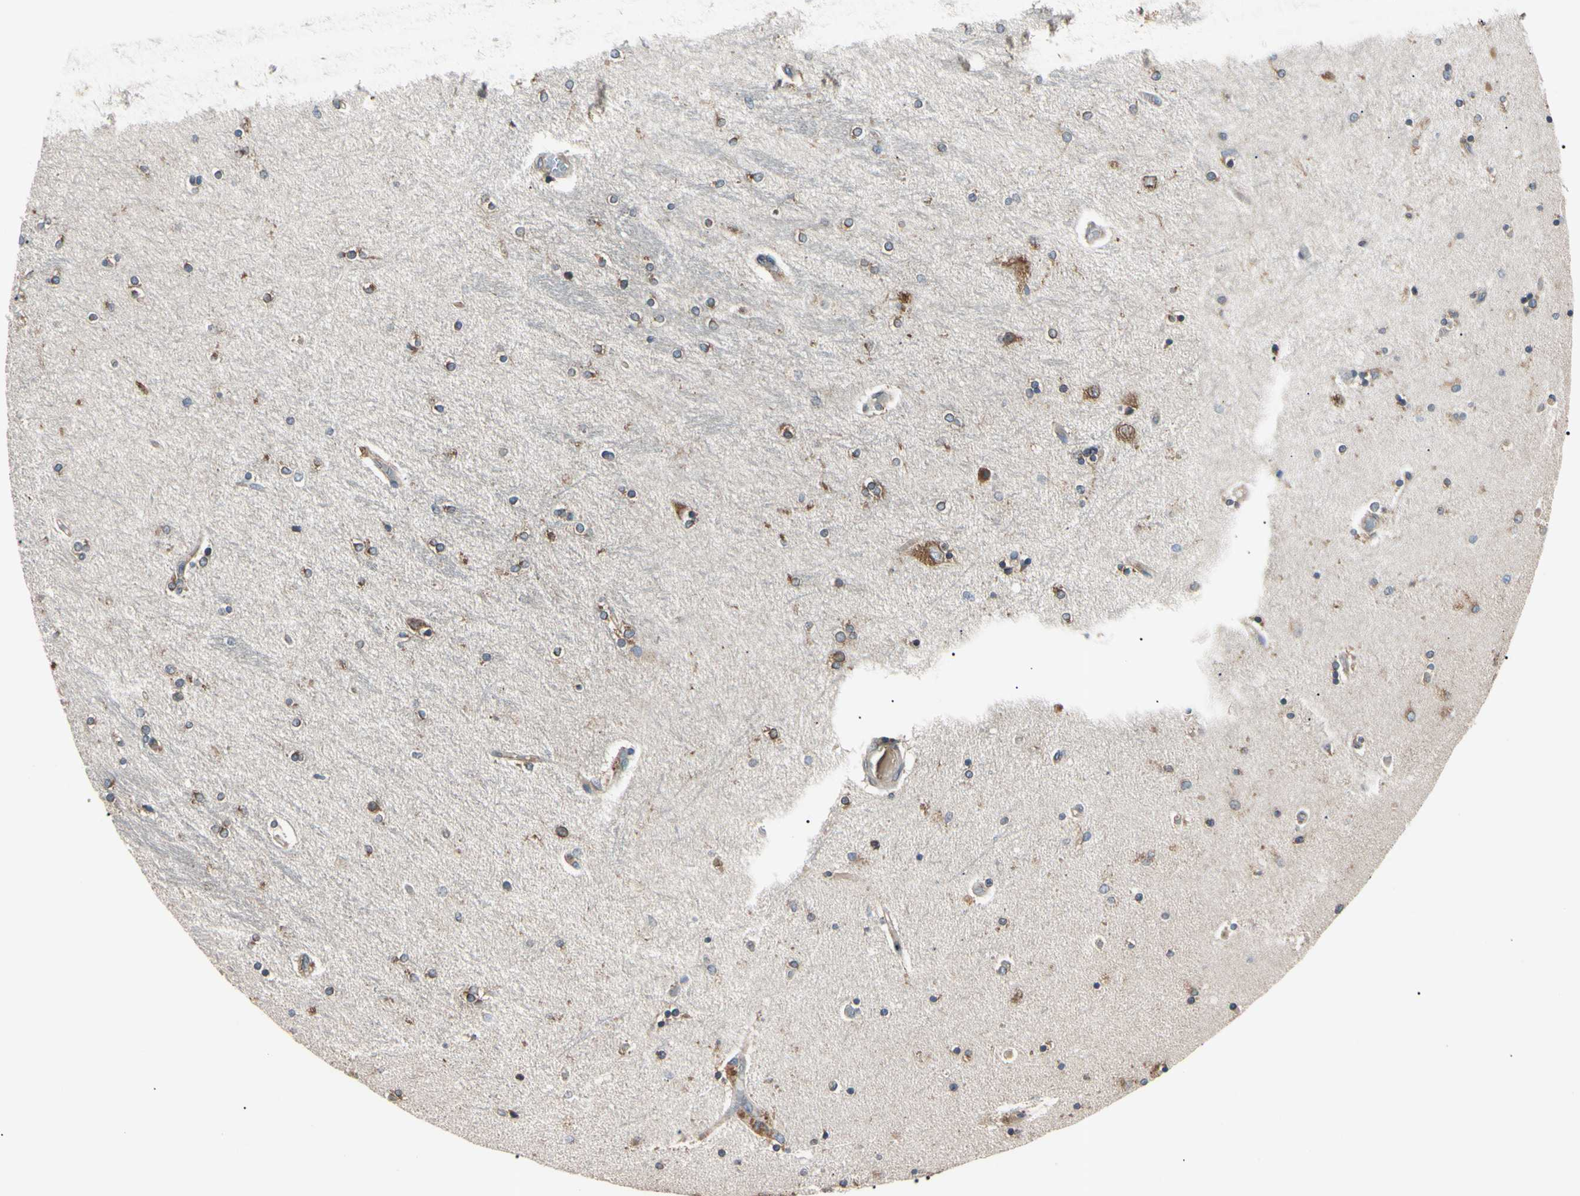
{"staining": {"intensity": "moderate", "quantity": ">75%", "location": "cytoplasmic/membranous"}, "tissue": "hippocampus", "cell_type": "Glial cells", "image_type": "normal", "snomed": [{"axis": "morphology", "description": "Normal tissue, NOS"}, {"axis": "topography", "description": "Hippocampus"}], "caption": "Immunohistochemistry (IHC) of unremarkable human hippocampus exhibits medium levels of moderate cytoplasmic/membranous expression in about >75% of glial cells. (DAB = brown stain, brightfield microscopy at high magnification).", "gene": "VAPA", "patient": {"sex": "female", "age": 54}}